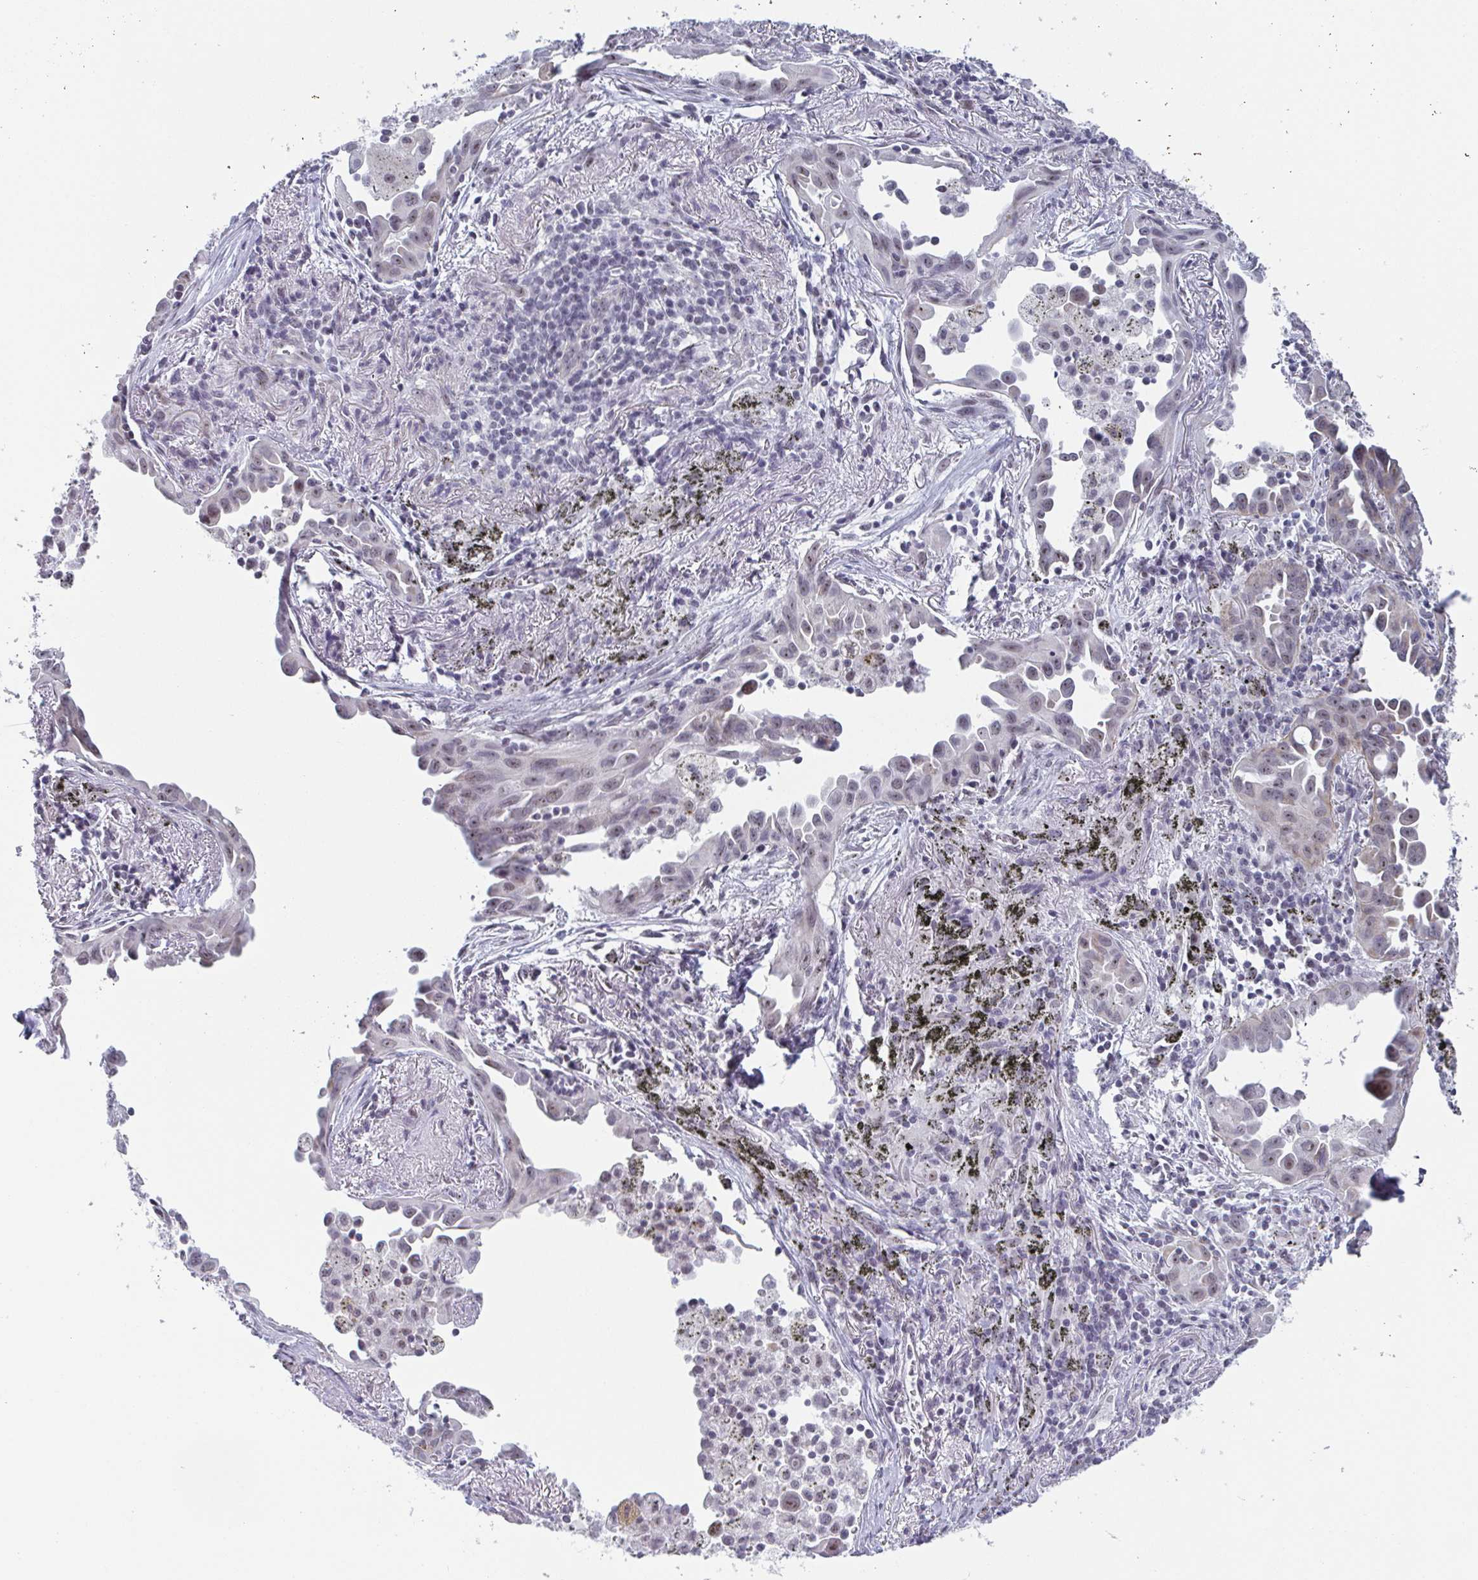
{"staining": {"intensity": "weak", "quantity": "<25%", "location": "nuclear"}, "tissue": "lung cancer", "cell_type": "Tumor cells", "image_type": "cancer", "snomed": [{"axis": "morphology", "description": "Adenocarcinoma, NOS"}, {"axis": "topography", "description": "Lung"}], "caption": "IHC of adenocarcinoma (lung) shows no expression in tumor cells.", "gene": "EXOSC7", "patient": {"sex": "male", "age": 68}}